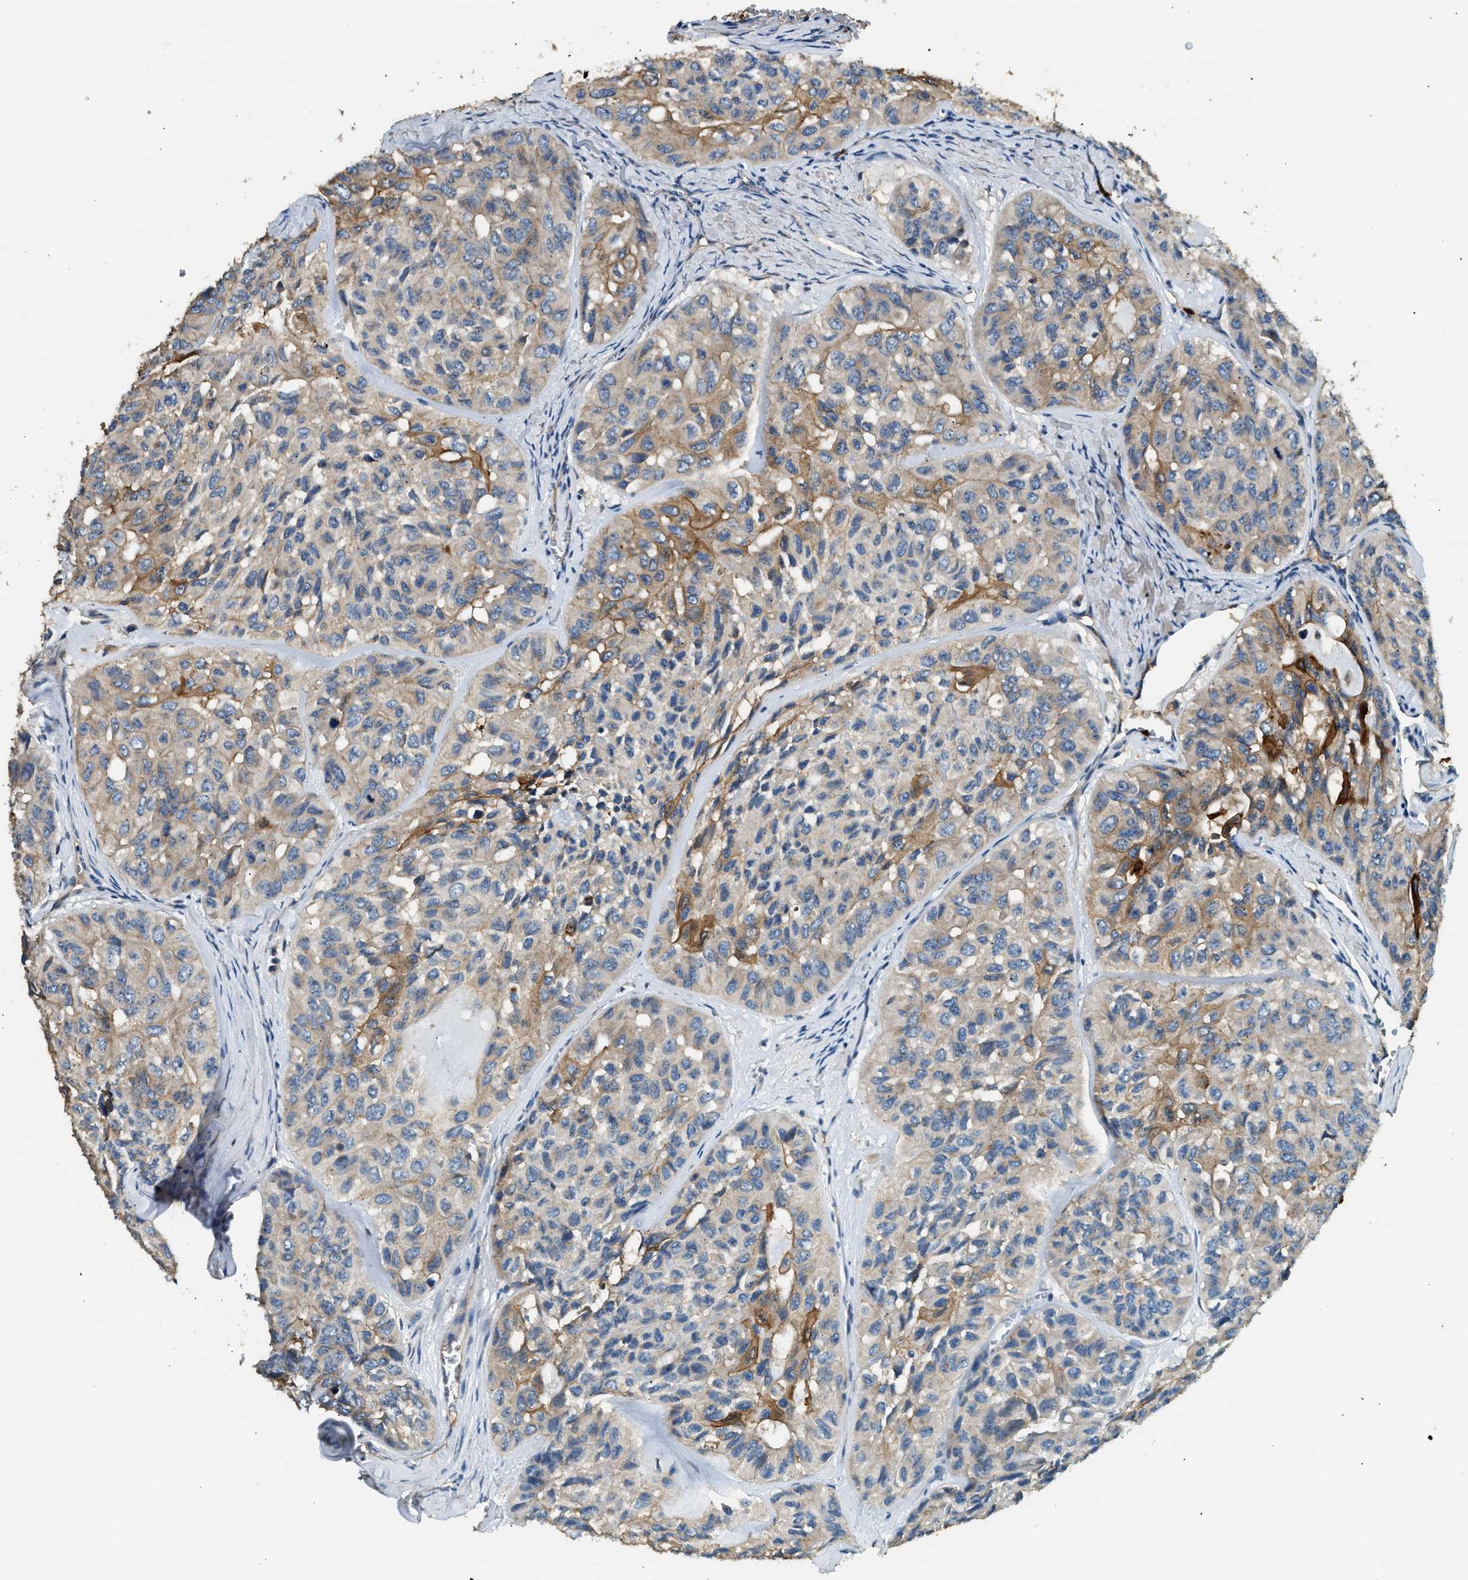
{"staining": {"intensity": "moderate", "quantity": "<25%", "location": "cytoplasmic/membranous"}, "tissue": "head and neck cancer", "cell_type": "Tumor cells", "image_type": "cancer", "snomed": [{"axis": "morphology", "description": "Adenocarcinoma, NOS"}, {"axis": "topography", "description": "Salivary gland, NOS"}, {"axis": "topography", "description": "Head-Neck"}], "caption": "The histopathology image displays staining of head and neck cancer (adenocarcinoma), revealing moderate cytoplasmic/membranous protein staining (brown color) within tumor cells.", "gene": "ANXA3", "patient": {"sex": "female", "age": 76}}